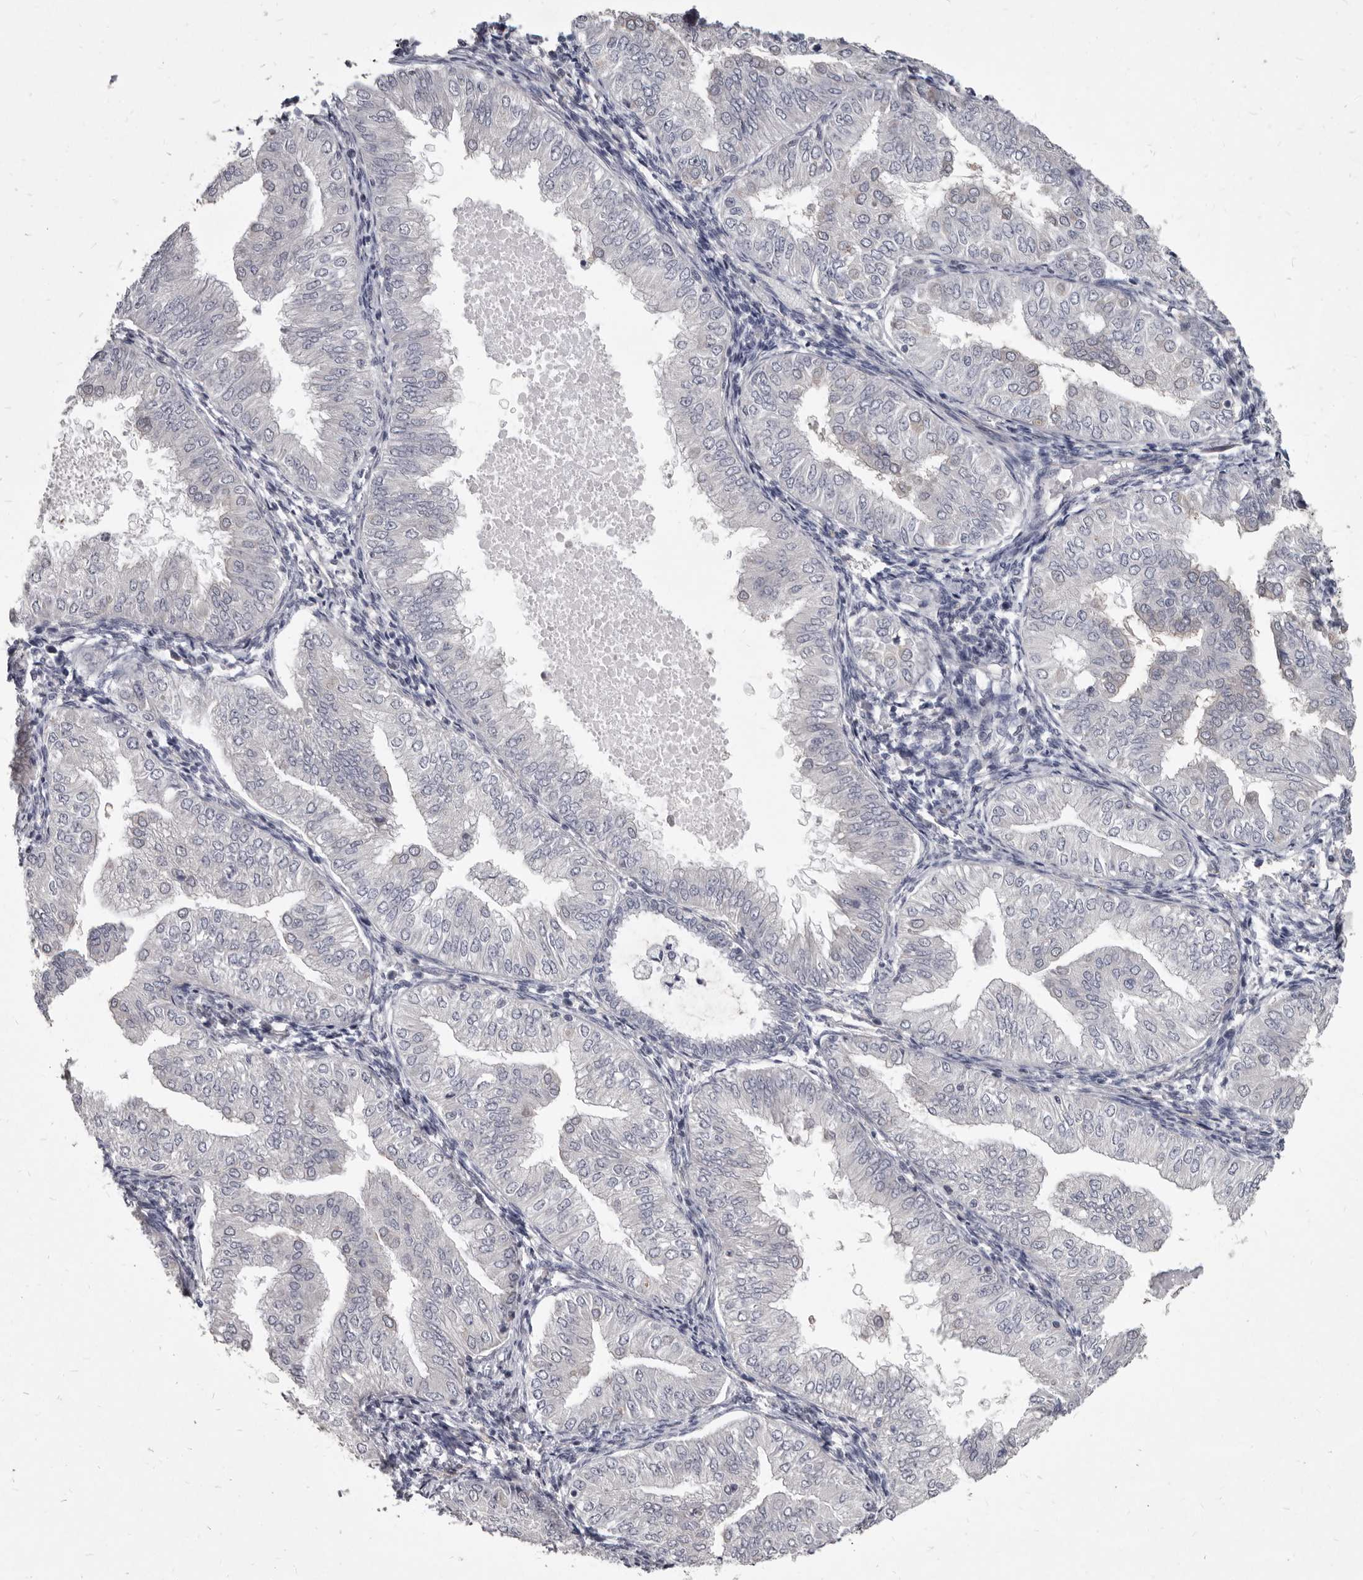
{"staining": {"intensity": "negative", "quantity": "none", "location": "none"}, "tissue": "endometrial cancer", "cell_type": "Tumor cells", "image_type": "cancer", "snomed": [{"axis": "morphology", "description": "Normal tissue, NOS"}, {"axis": "morphology", "description": "Adenocarcinoma, NOS"}, {"axis": "topography", "description": "Endometrium"}], "caption": "Histopathology image shows no significant protein positivity in tumor cells of adenocarcinoma (endometrial).", "gene": "GSK3B", "patient": {"sex": "female", "age": 53}}